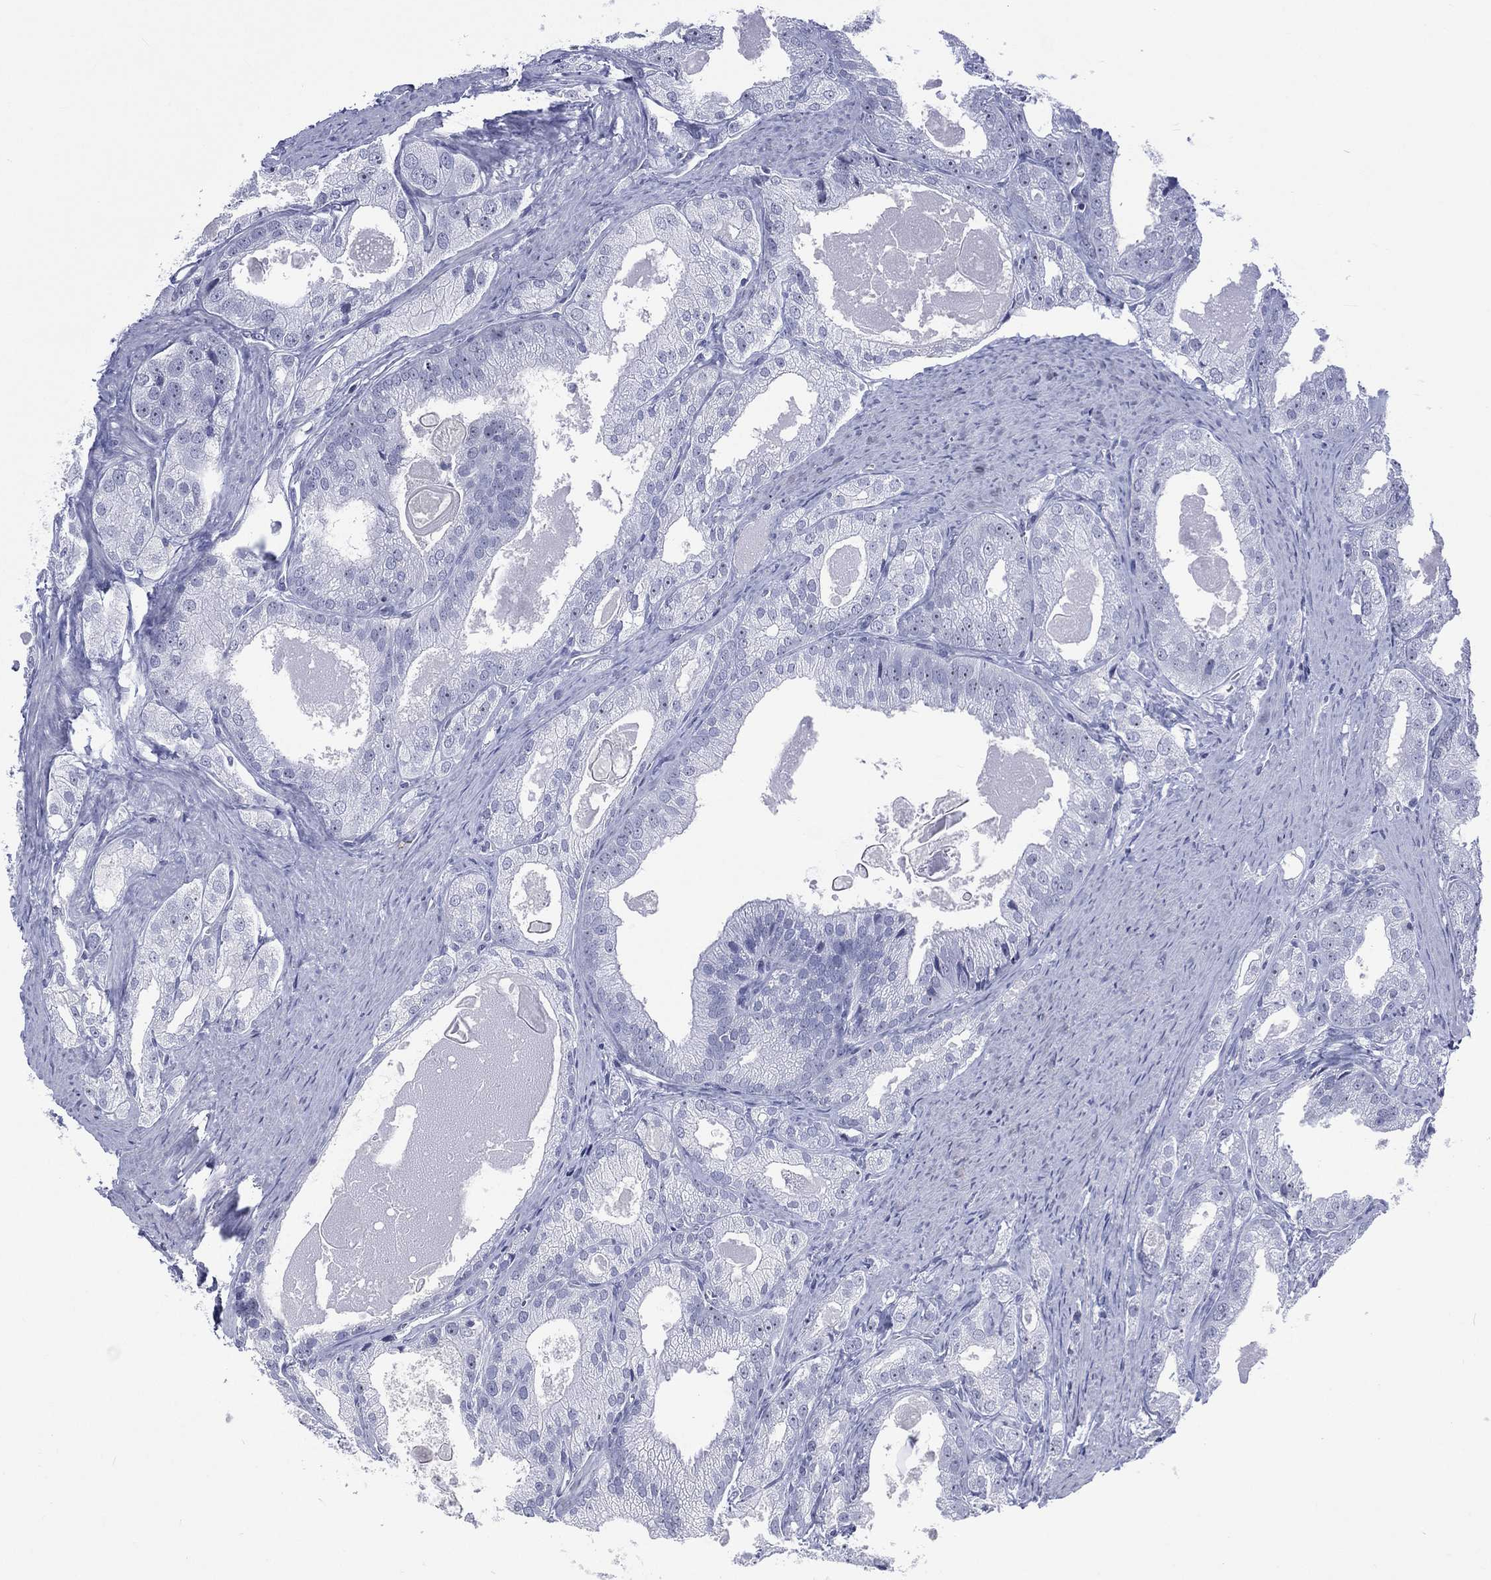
{"staining": {"intensity": "negative", "quantity": "none", "location": "none"}, "tissue": "prostate cancer", "cell_type": "Tumor cells", "image_type": "cancer", "snomed": [{"axis": "morphology", "description": "Adenocarcinoma, NOS"}, {"axis": "morphology", "description": "Adenocarcinoma, High grade"}, {"axis": "topography", "description": "Prostate"}], "caption": "The micrograph exhibits no significant positivity in tumor cells of high-grade adenocarcinoma (prostate).", "gene": "SSX1", "patient": {"sex": "male", "age": 70}}